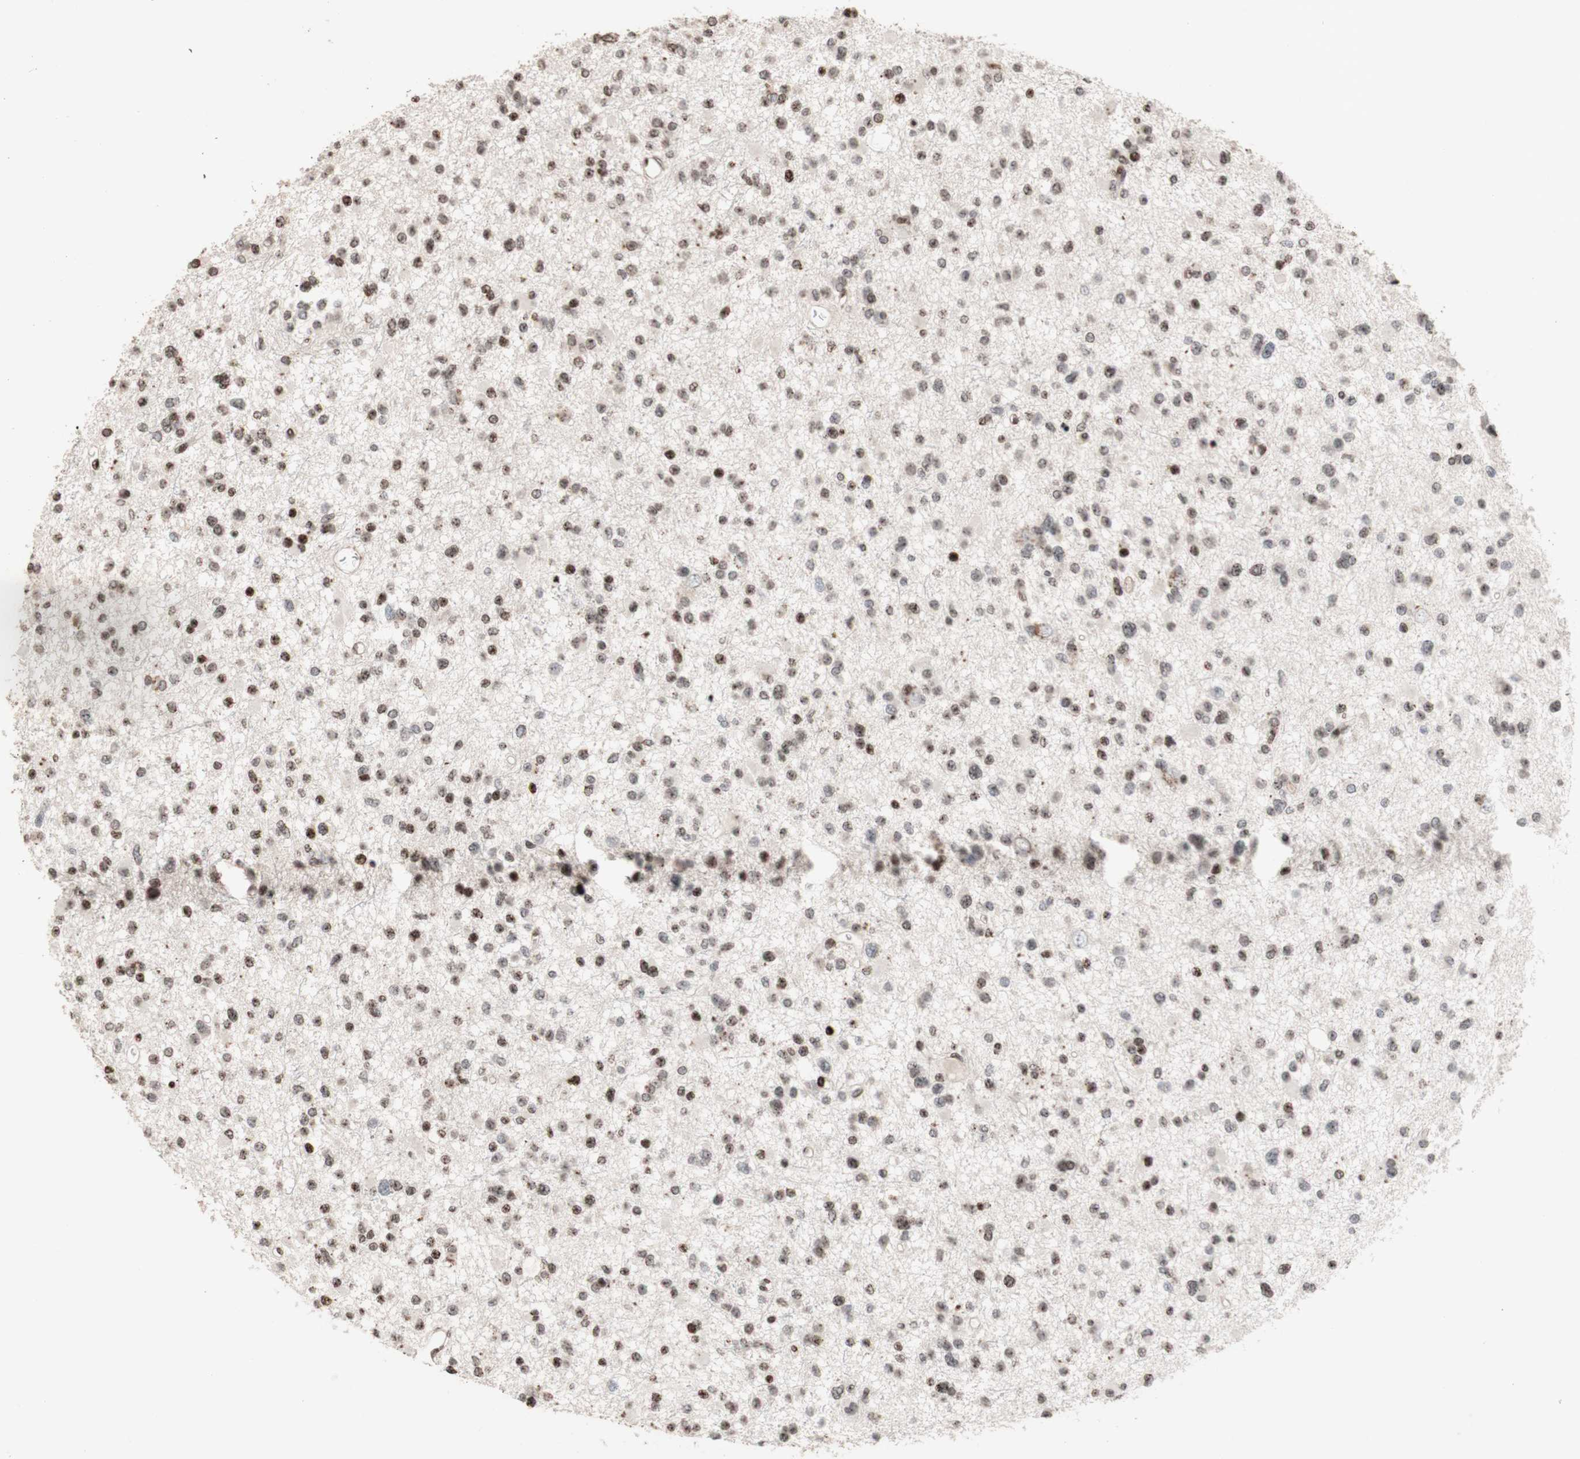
{"staining": {"intensity": "weak", "quantity": "25%-75%", "location": "nuclear"}, "tissue": "glioma", "cell_type": "Tumor cells", "image_type": "cancer", "snomed": [{"axis": "morphology", "description": "Glioma, malignant, Low grade"}, {"axis": "topography", "description": "Brain"}], "caption": "IHC image of glioma stained for a protein (brown), which displays low levels of weak nuclear expression in approximately 25%-75% of tumor cells.", "gene": "POLA1", "patient": {"sex": "female", "age": 22}}